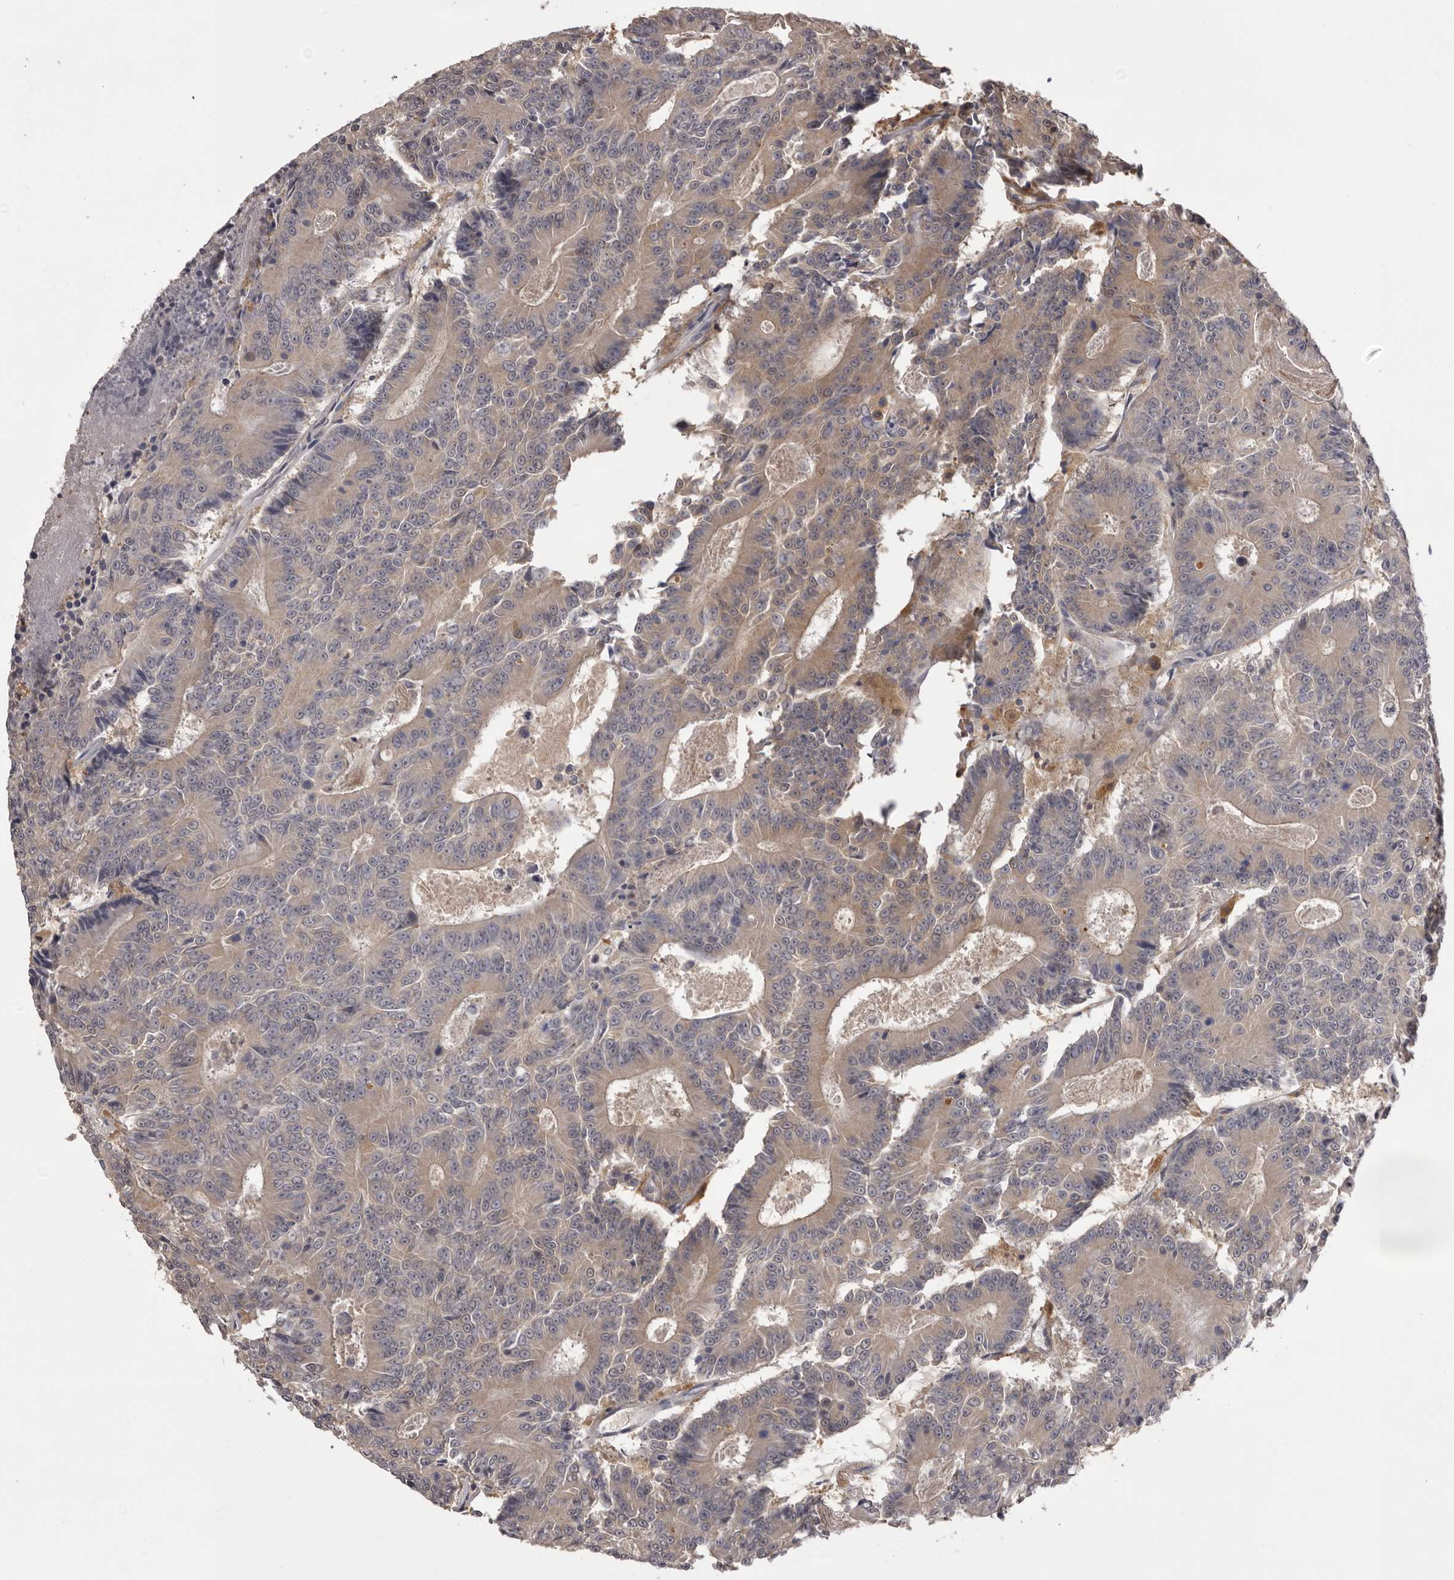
{"staining": {"intensity": "weak", "quantity": ">75%", "location": "cytoplasmic/membranous"}, "tissue": "colorectal cancer", "cell_type": "Tumor cells", "image_type": "cancer", "snomed": [{"axis": "morphology", "description": "Adenocarcinoma, NOS"}, {"axis": "topography", "description": "Colon"}], "caption": "Immunohistochemical staining of colorectal adenocarcinoma demonstrates low levels of weak cytoplasmic/membranous protein expression in about >75% of tumor cells.", "gene": "MDH1", "patient": {"sex": "male", "age": 83}}